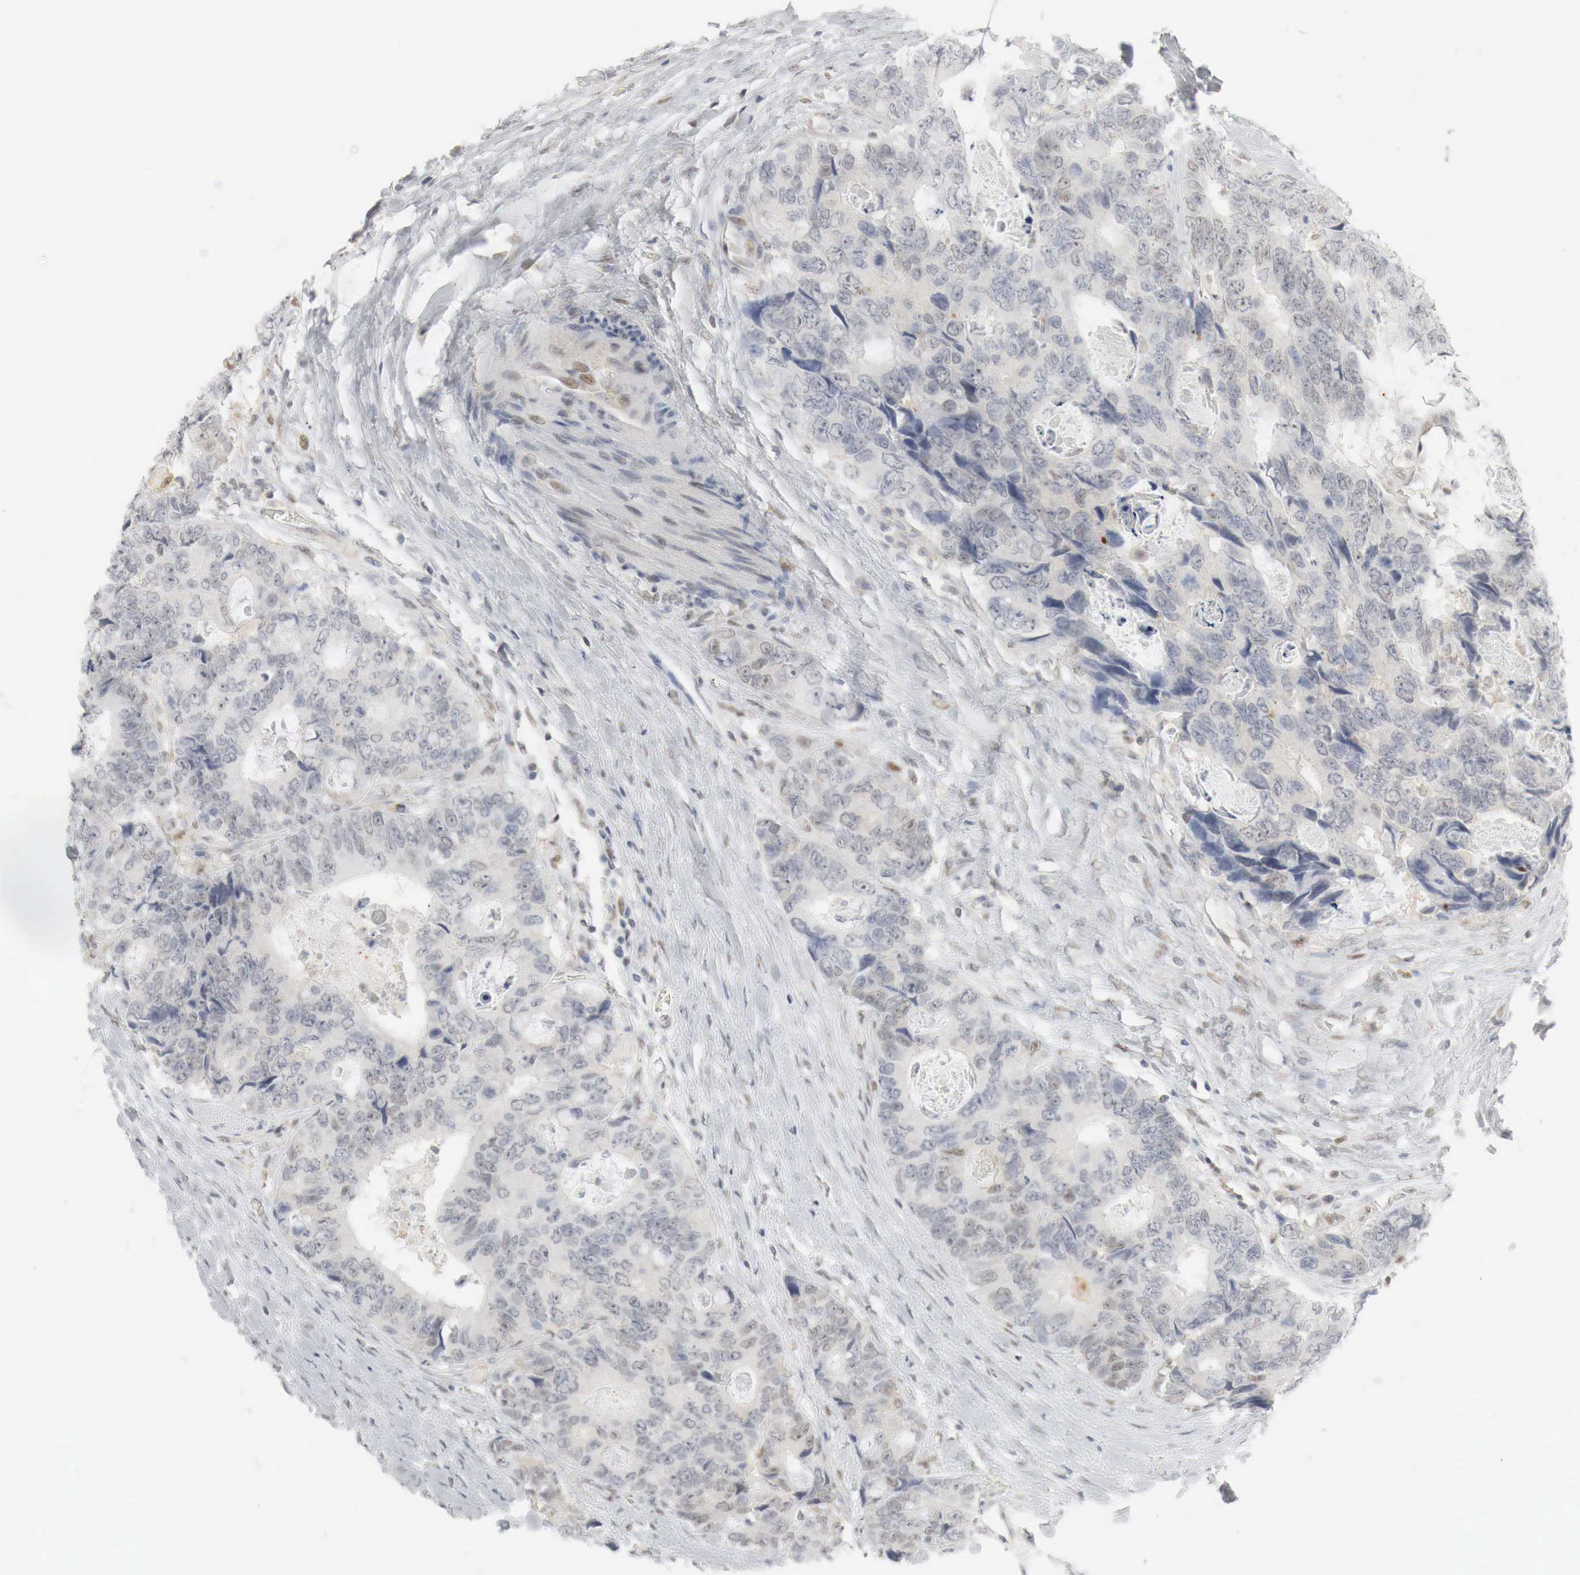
{"staining": {"intensity": "moderate", "quantity": "<25%", "location": "cytoplasmic/membranous,nuclear"}, "tissue": "colorectal cancer", "cell_type": "Tumor cells", "image_type": "cancer", "snomed": [{"axis": "morphology", "description": "Adenocarcinoma, NOS"}, {"axis": "topography", "description": "Rectum"}], "caption": "Brown immunohistochemical staining in human adenocarcinoma (colorectal) demonstrates moderate cytoplasmic/membranous and nuclear positivity in approximately <25% of tumor cells.", "gene": "MYC", "patient": {"sex": "female", "age": 67}}